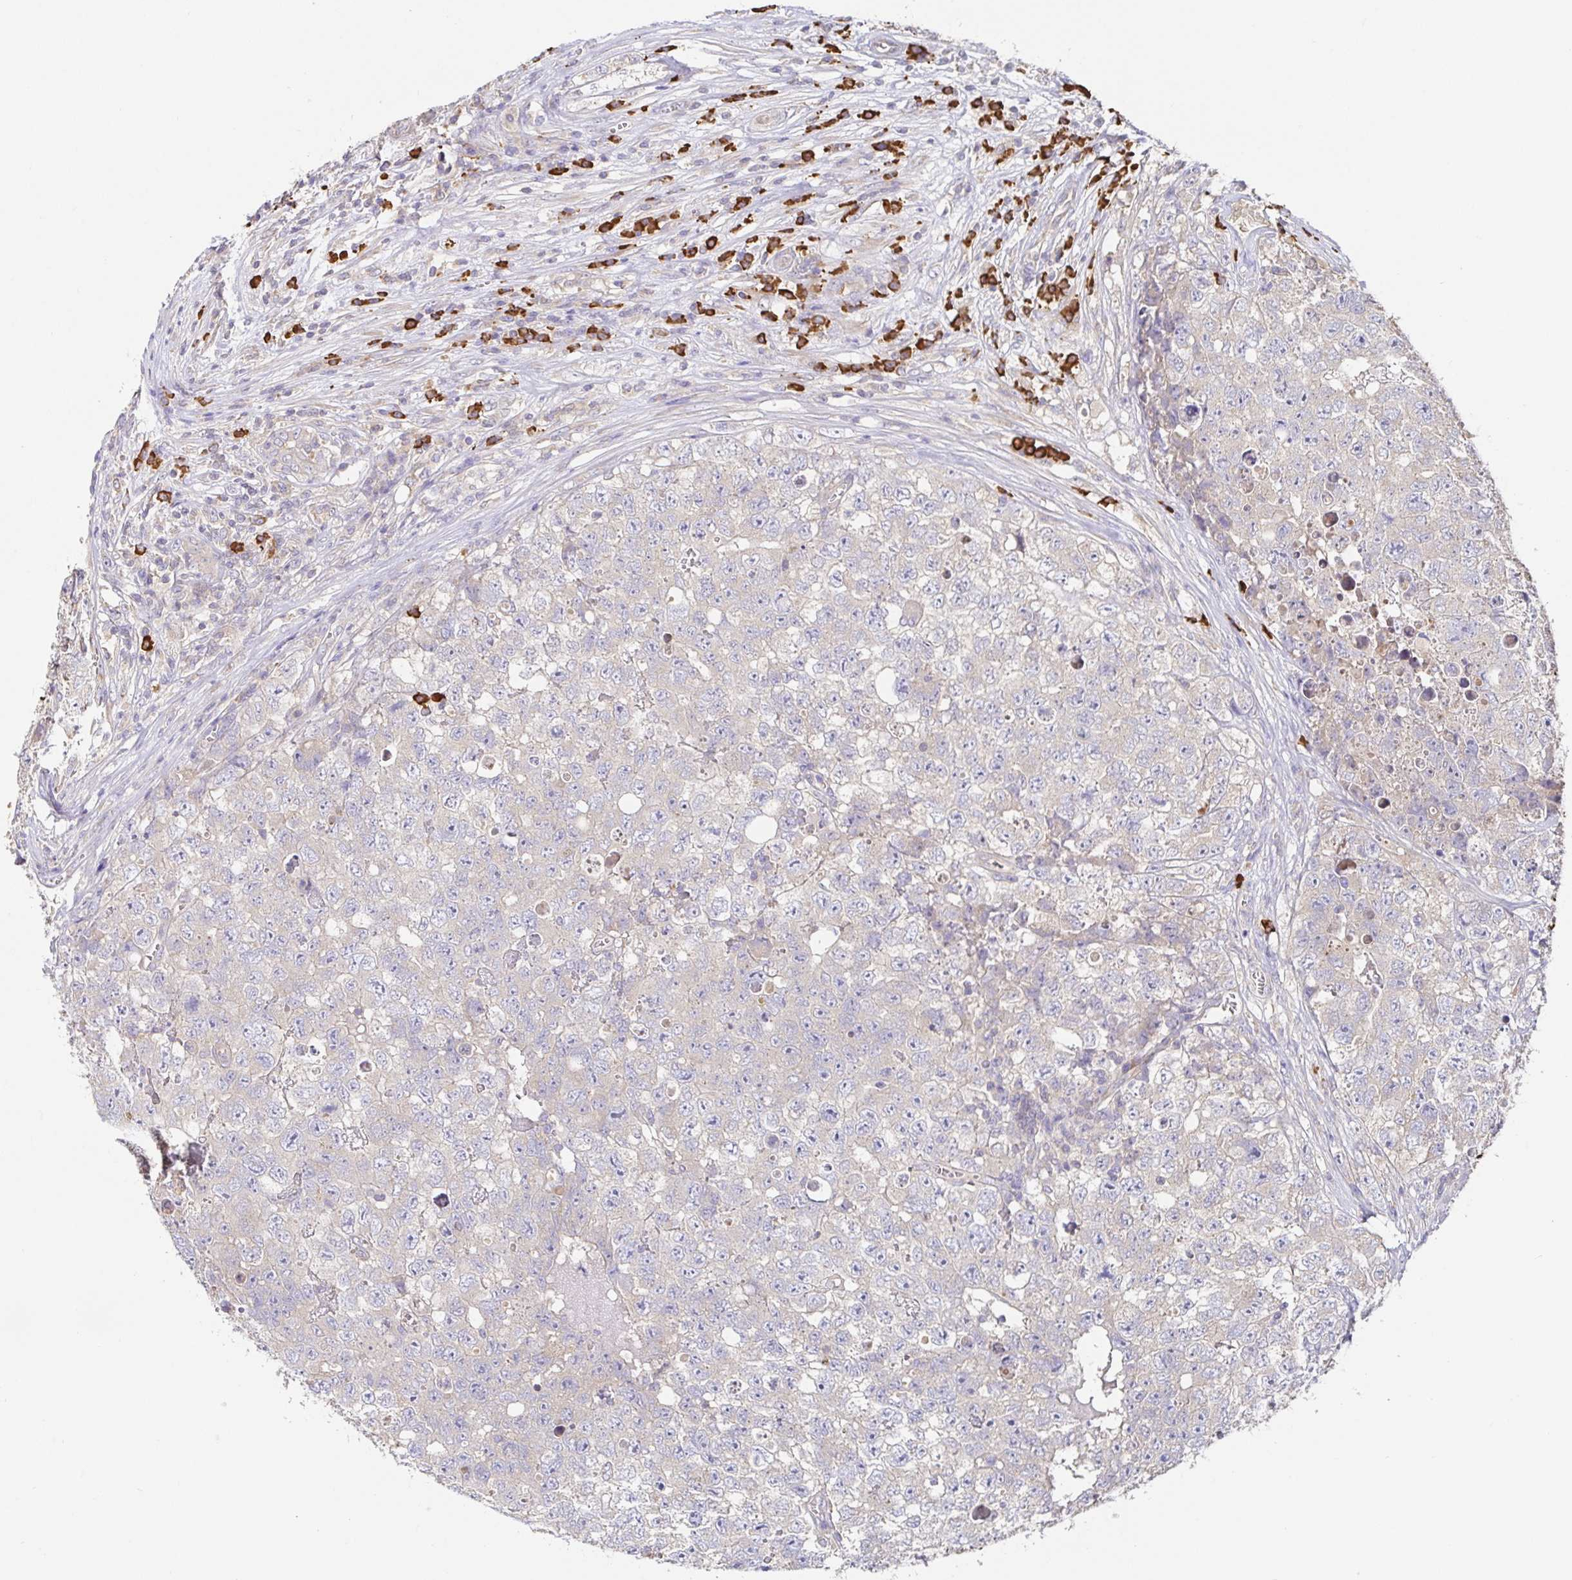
{"staining": {"intensity": "negative", "quantity": "none", "location": "none"}, "tissue": "testis cancer", "cell_type": "Tumor cells", "image_type": "cancer", "snomed": [{"axis": "morphology", "description": "Carcinoma, Embryonal, NOS"}, {"axis": "topography", "description": "Testis"}], "caption": "Tumor cells are negative for protein expression in human testis cancer.", "gene": "HAGH", "patient": {"sex": "male", "age": 18}}